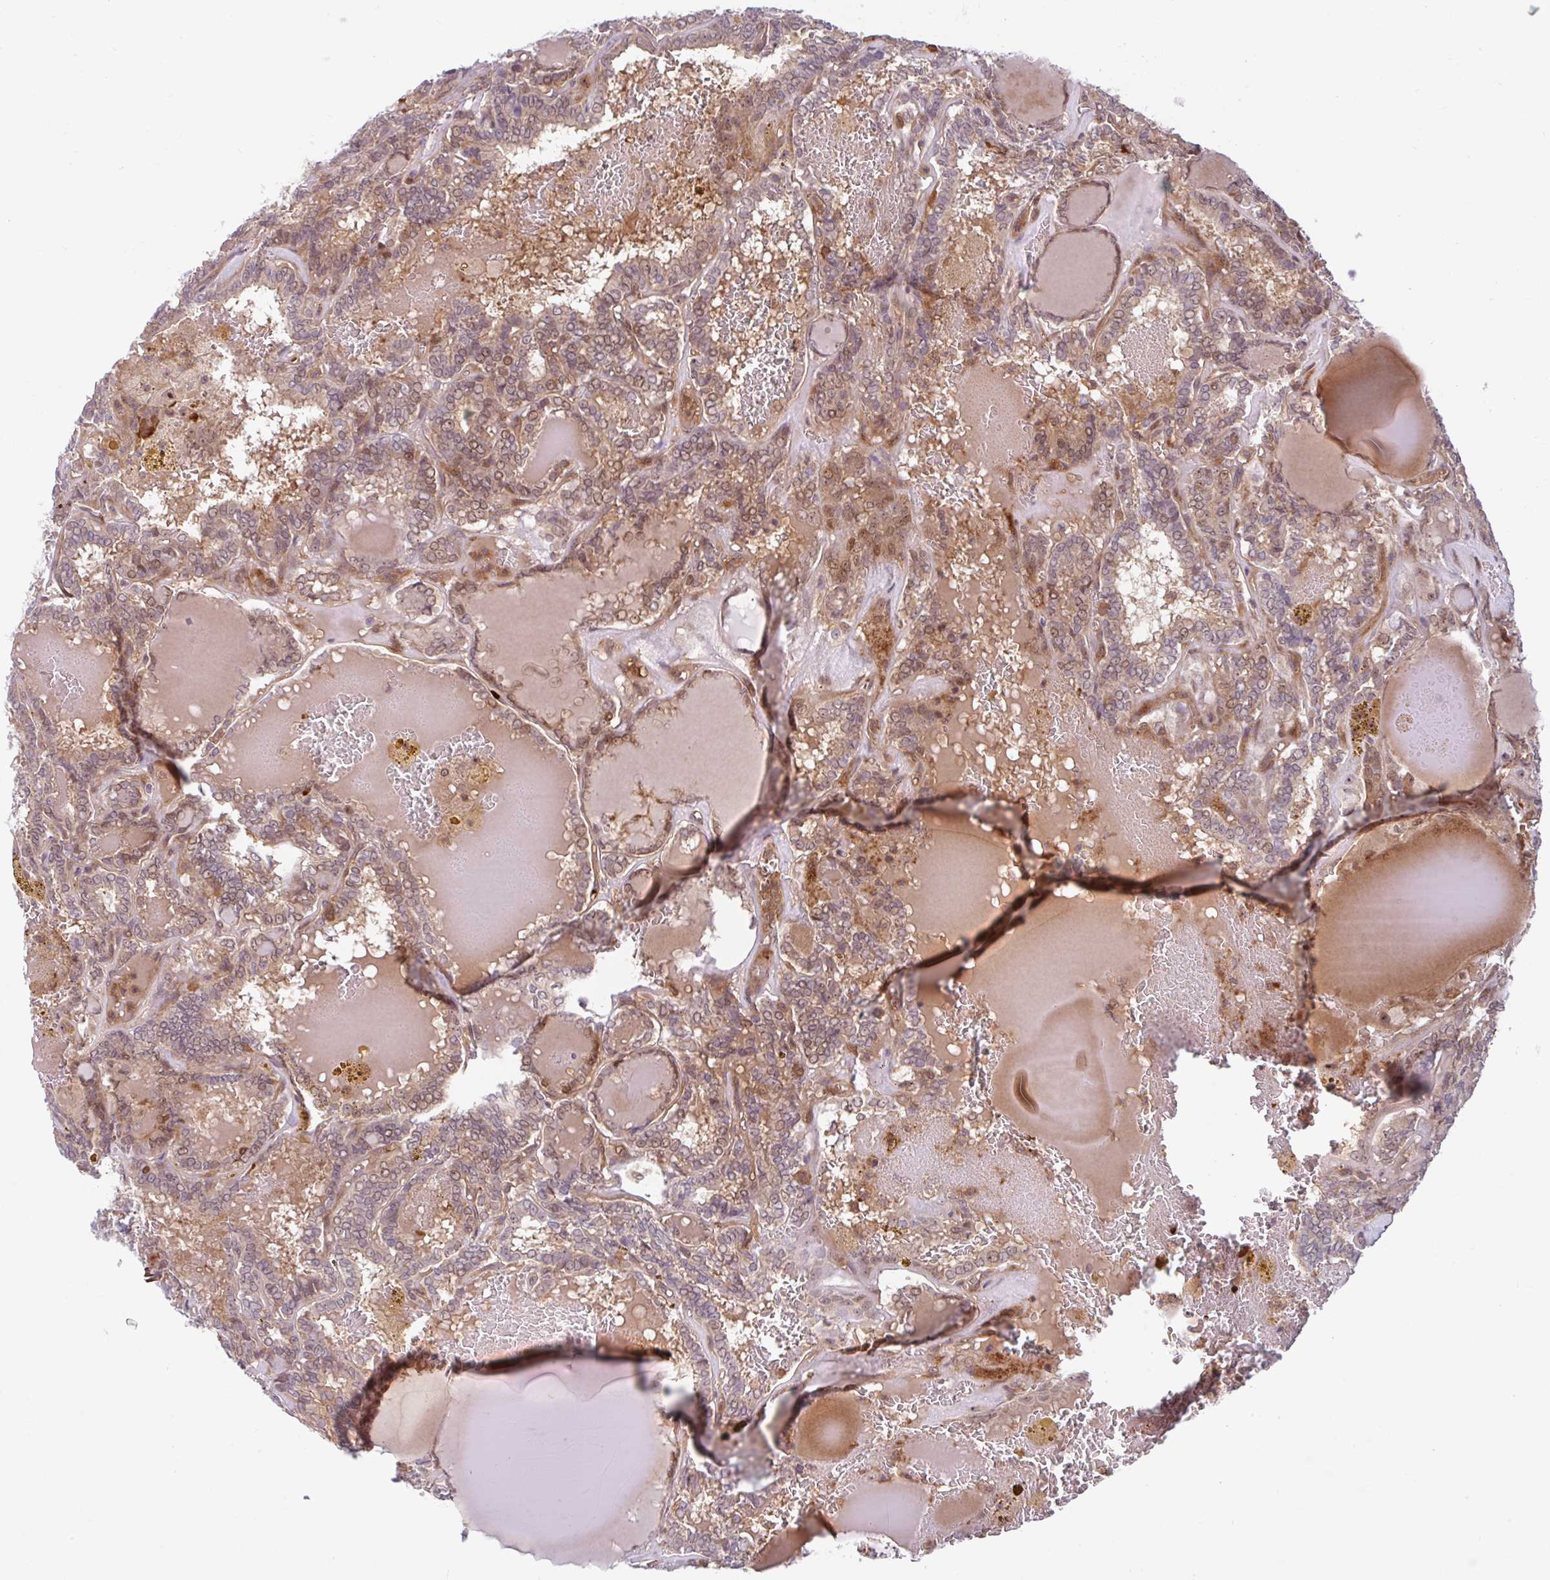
{"staining": {"intensity": "moderate", "quantity": "25%-75%", "location": "cytoplasmic/membranous,nuclear"}, "tissue": "thyroid cancer", "cell_type": "Tumor cells", "image_type": "cancer", "snomed": [{"axis": "morphology", "description": "Papillary adenocarcinoma, NOS"}, {"axis": "topography", "description": "Thyroid gland"}], "caption": "Moderate cytoplasmic/membranous and nuclear staining is appreciated in approximately 25%-75% of tumor cells in thyroid papillary adenocarcinoma.", "gene": "HMBS", "patient": {"sex": "female", "age": 72}}